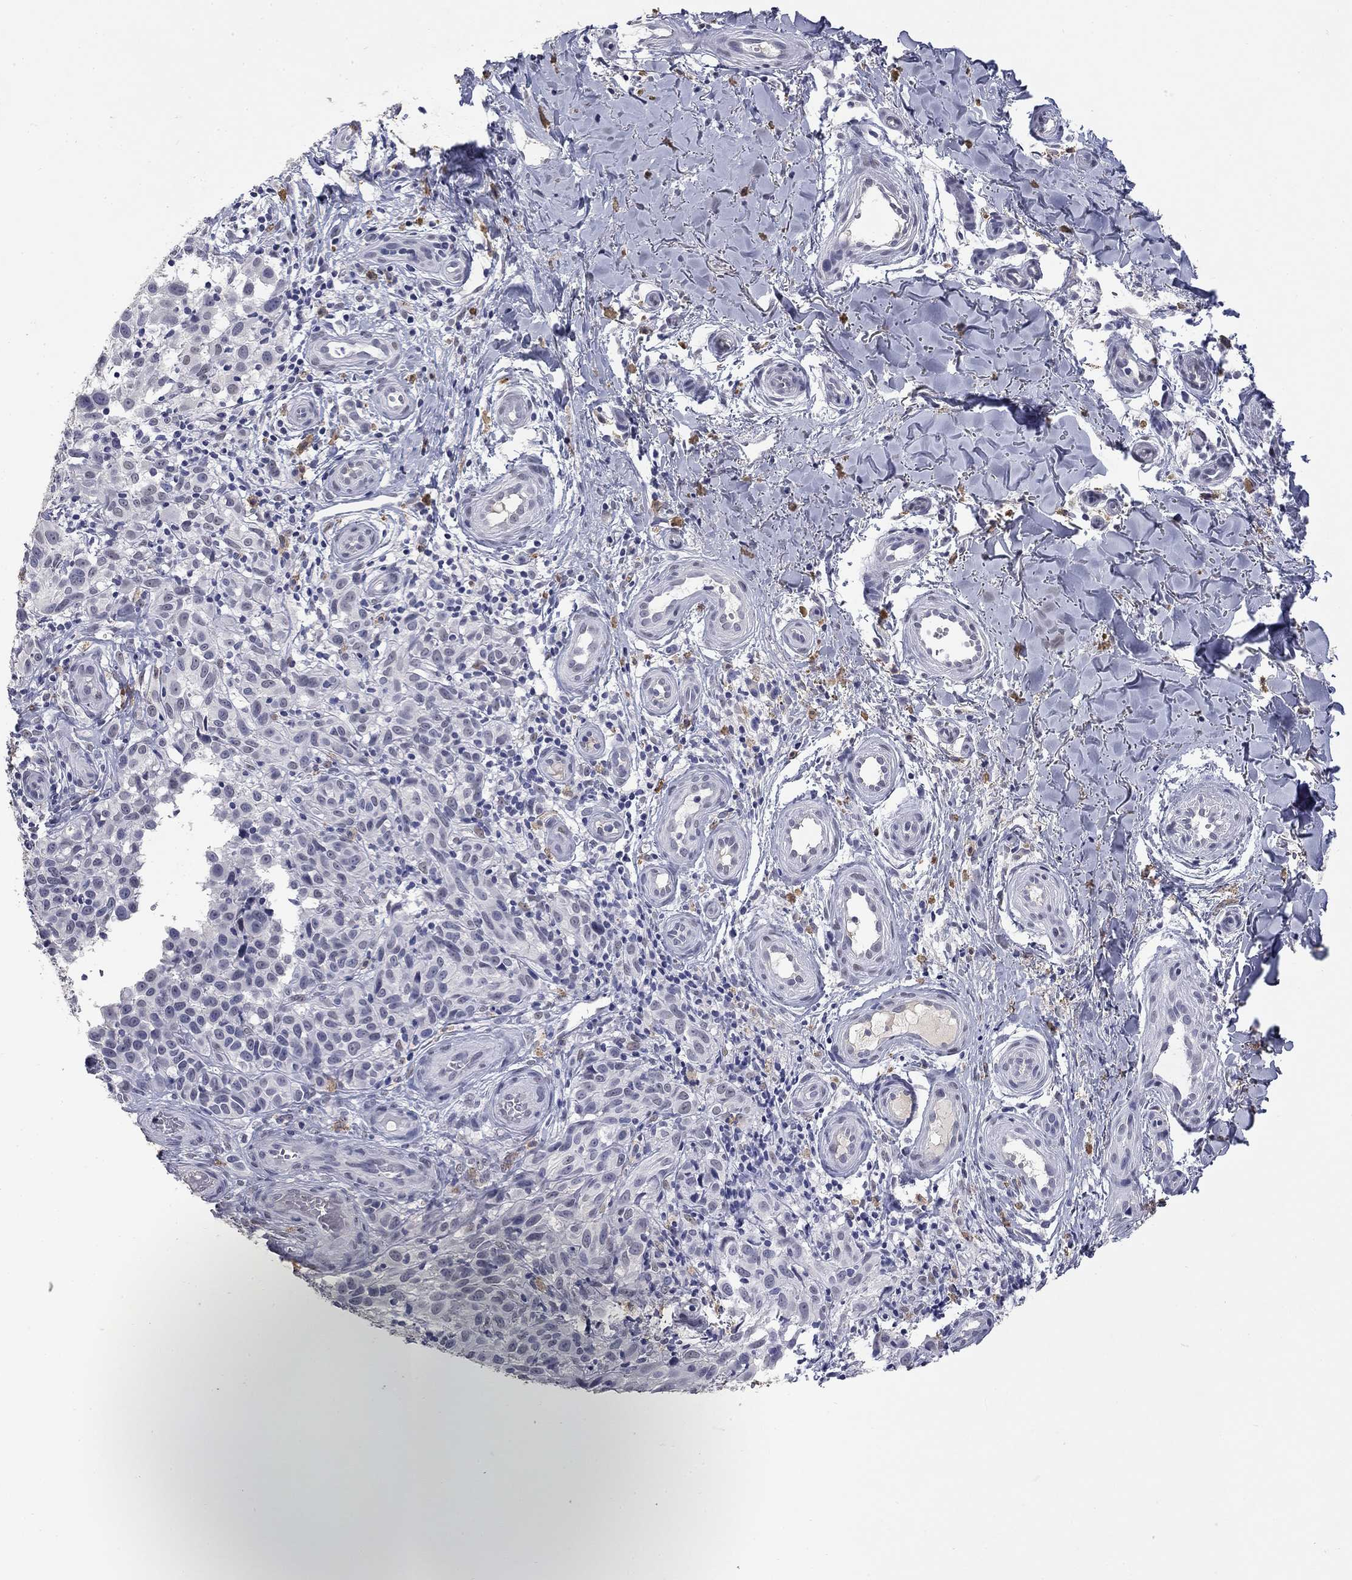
{"staining": {"intensity": "negative", "quantity": "none", "location": "none"}, "tissue": "melanoma", "cell_type": "Tumor cells", "image_type": "cancer", "snomed": [{"axis": "morphology", "description": "Malignant melanoma, NOS"}, {"axis": "topography", "description": "Skin"}], "caption": "The image reveals no significant staining in tumor cells of malignant melanoma.", "gene": "SLC51A", "patient": {"sex": "female", "age": 53}}